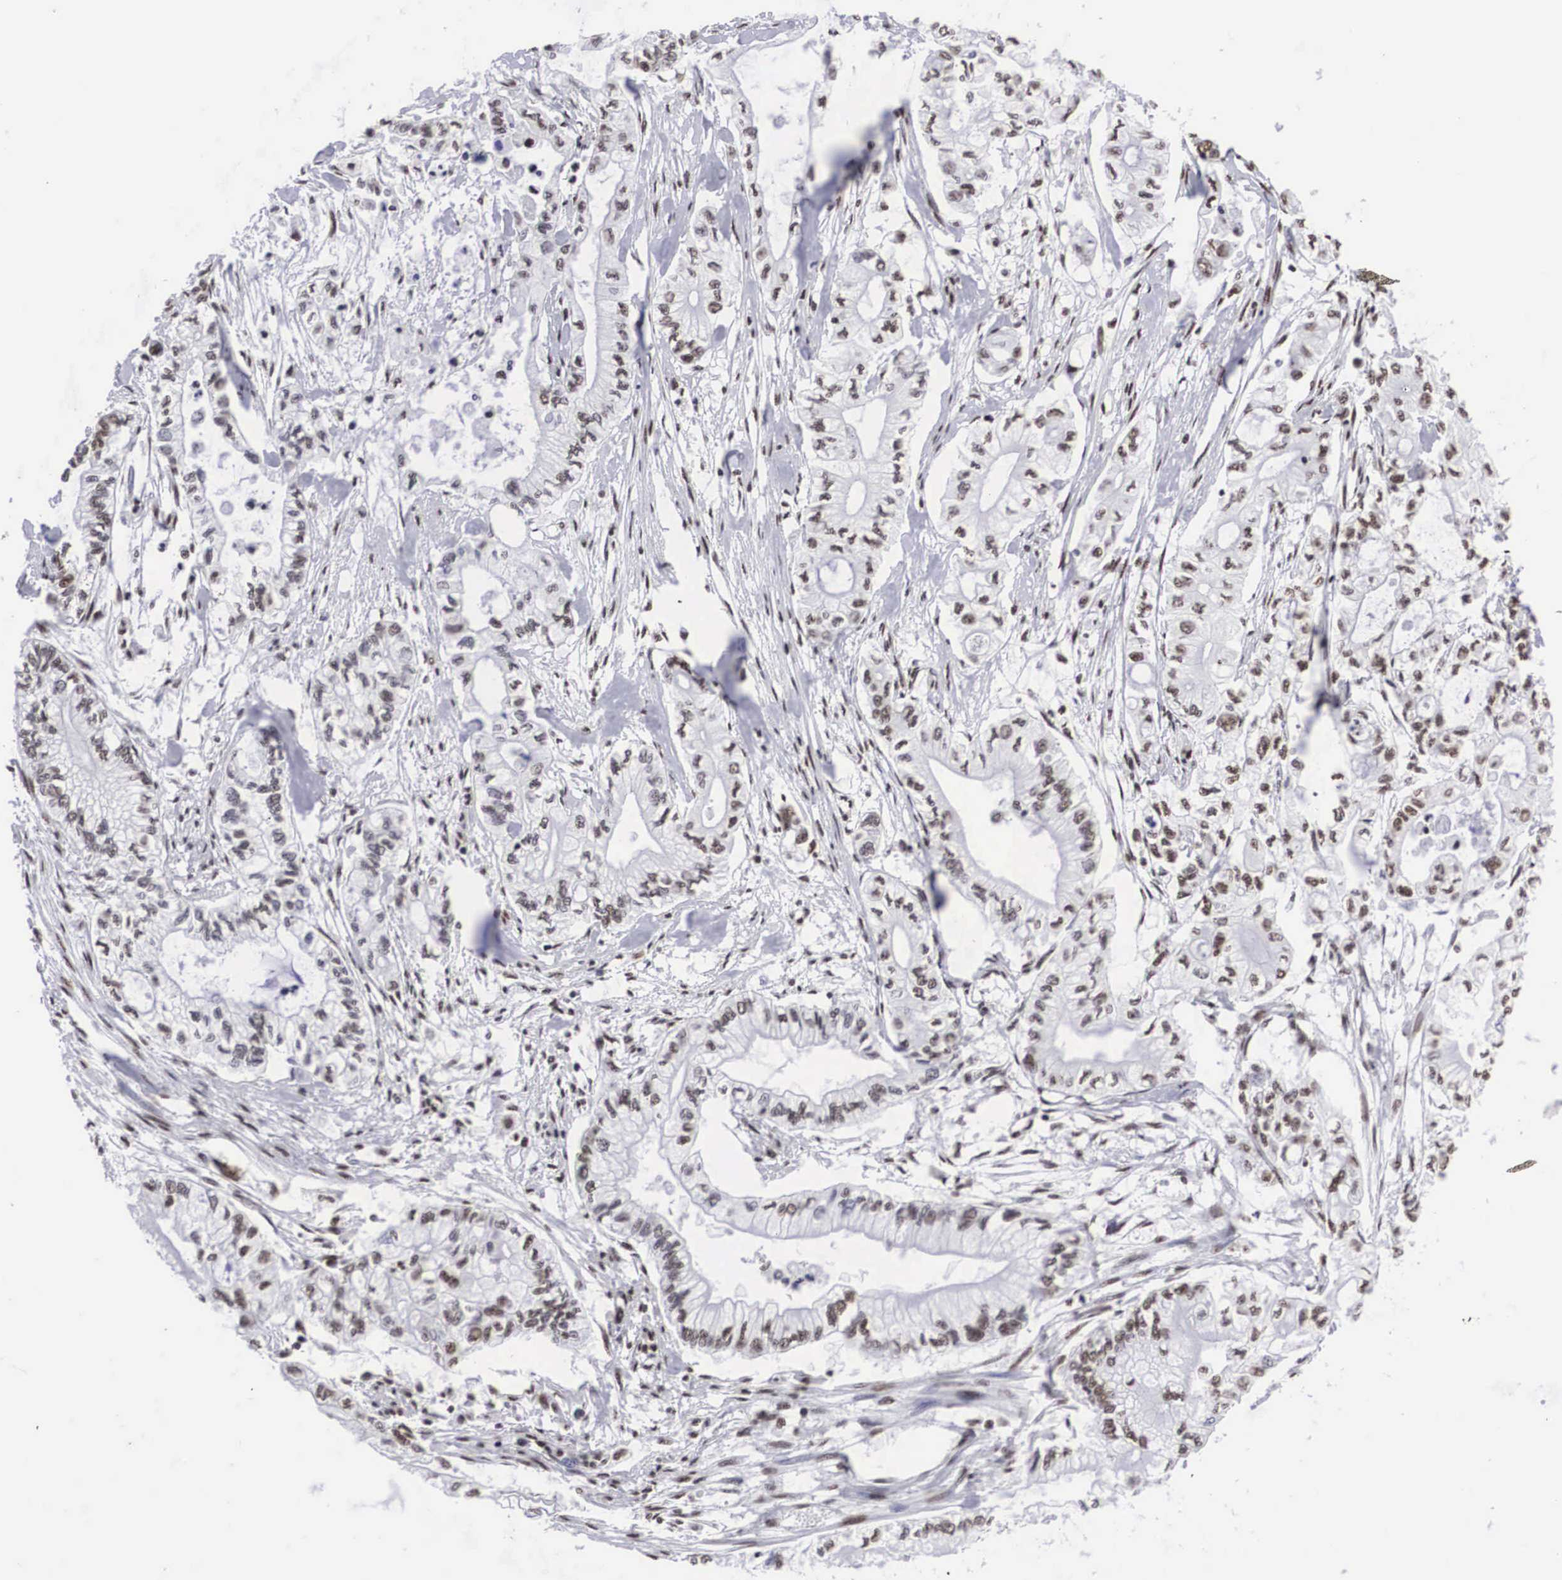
{"staining": {"intensity": "weak", "quantity": "<25%", "location": "nuclear"}, "tissue": "pancreatic cancer", "cell_type": "Tumor cells", "image_type": "cancer", "snomed": [{"axis": "morphology", "description": "Adenocarcinoma, NOS"}, {"axis": "topography", "description": "Pancreas"}], "caption": "IHC histopathology image of human adenocarcinoma (pancreatic) stained for a protein (brown), which displays no expression in tumor cells.", "gene": "ACIN1", "patient": {"sex": "male", "age": 79}}